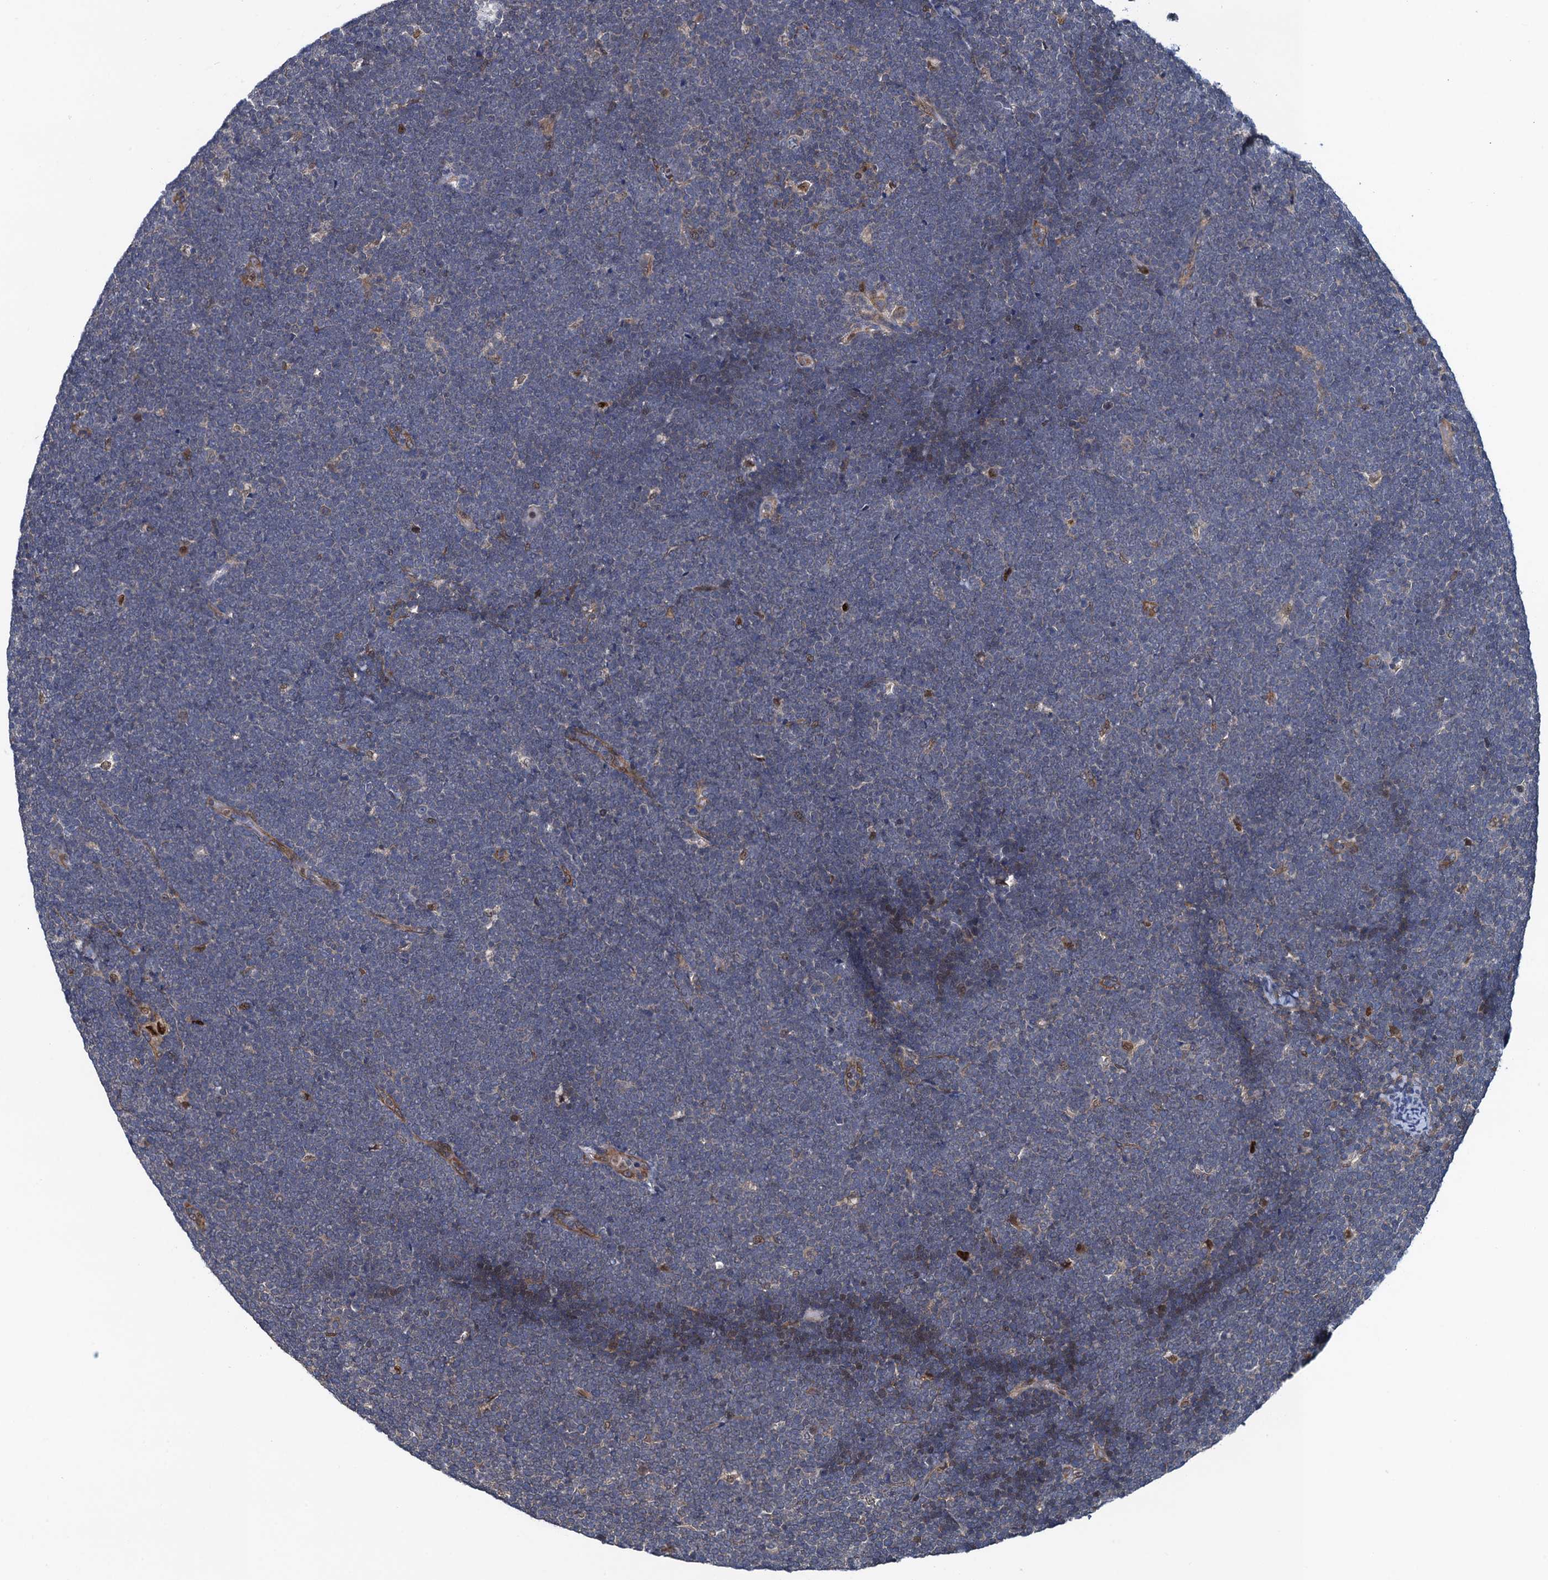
{"staining": {"intensity": "negative", "quantity": "none", "location": "none"}, "tissue": "lymphoma", "cell_type": "Tumor cells", "image_type": "cancer", "snomed": [{"axis": "morphology", "description": "Malignant lymphoma, non-Hodgkin's type, High grade"}, {"axis": "topography", "description": "Lymph node"}], "caption": "Protein analysis of high-grade malignant lymphoma, non-Hodgkin's type displays no significant positivity in tumor cells. (DAB (3,3'-diaminobenzidine) immunohistochemistry (IHC) with hematoxylin counter stain).", "gene": "RNF125", "patient": {"sex": "male", "age": 13}}